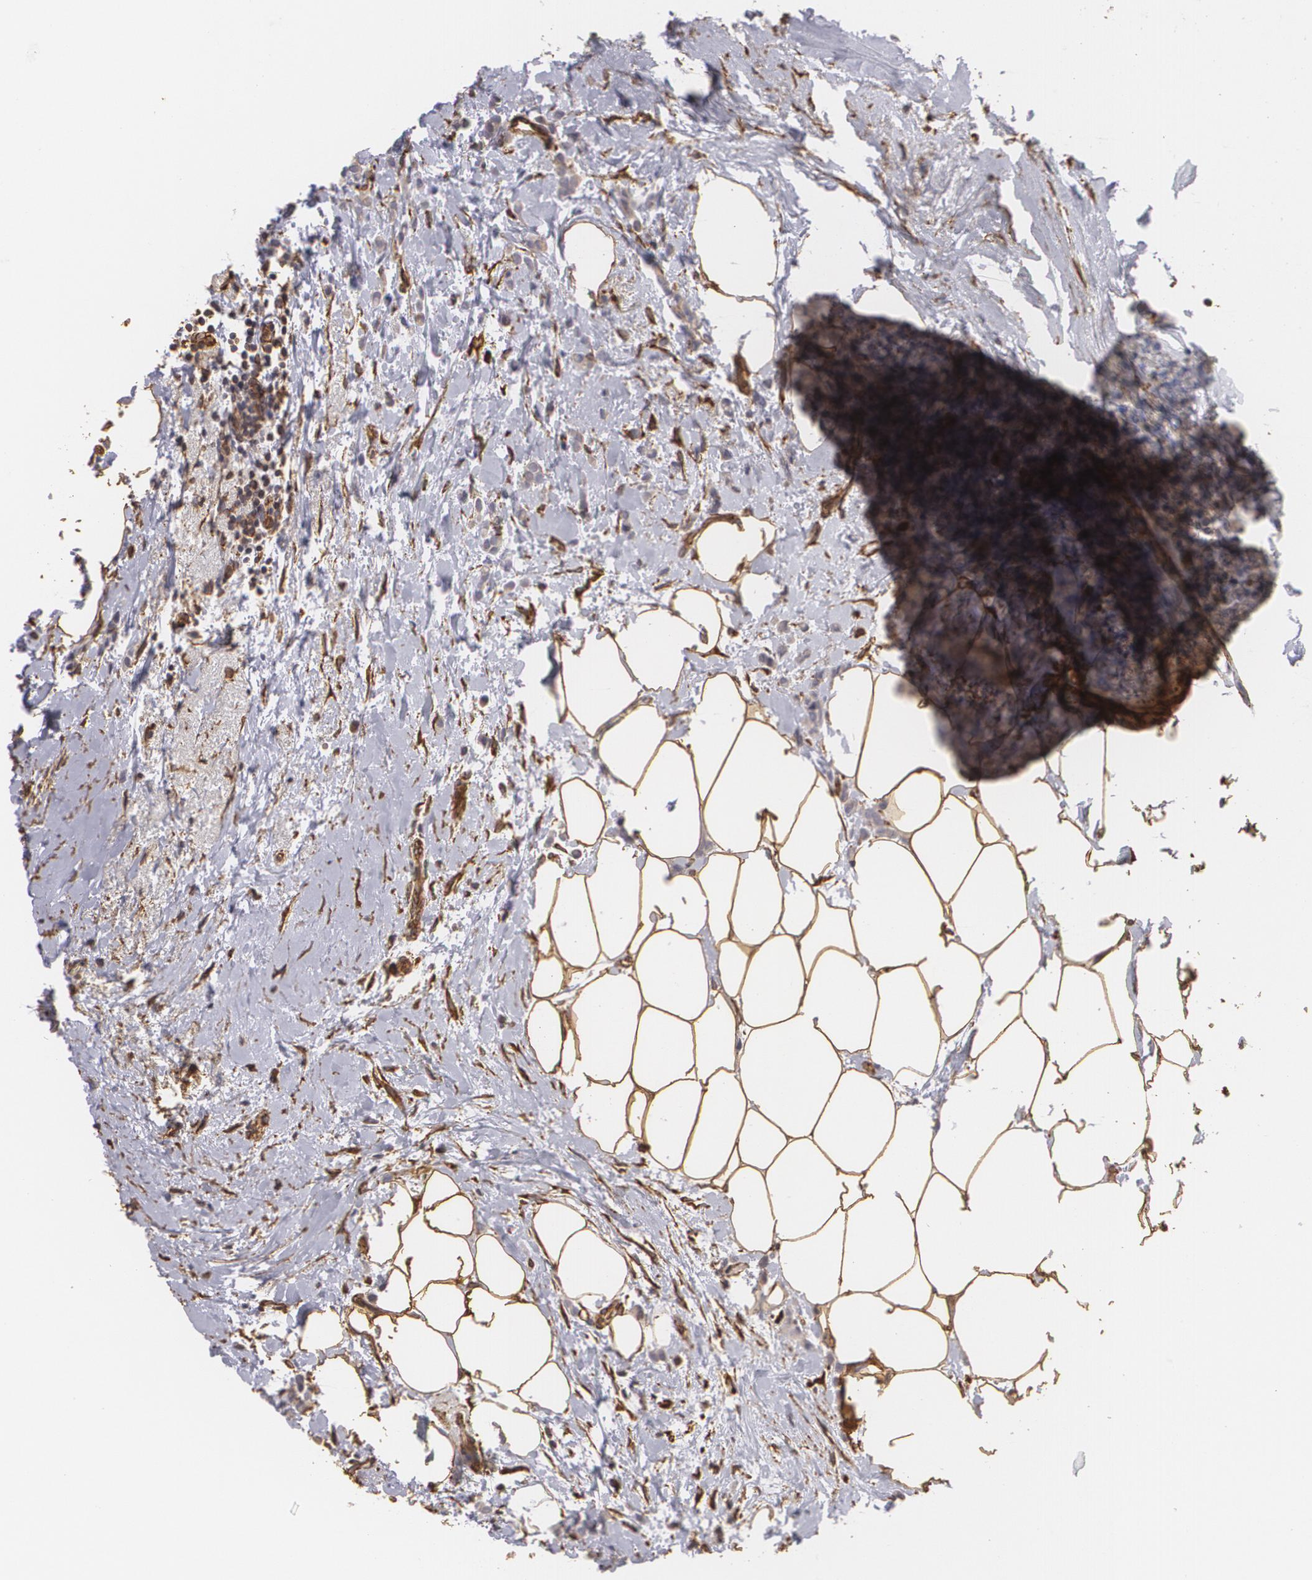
{"staining": {"intensity": "weak", "quantity": "25%-75%", "location": "cytoplasmic/membranous"}, "tissue": "breast cancer", "cell_type": "Tumor cells", "image_type": "cancer", "snomed": [{"axis": "morphology", "description": "Lobular carcinoma"}, {"axis": "topography", "description": "Breast"}], "caption": "Immunohistochemistry histopathology image of neoplastic tissue: human breast cancer (lobular carcinoma) stained using immunohistochemistry demonstrates low levels of weak protein expression localized specifically in the cytoplasmic/membranous of tumor cells, appearing as a cytoplasmic/membranous brown color.", "gene": "CYB5R3", "patient": {"sex": "female", "age": 56}}